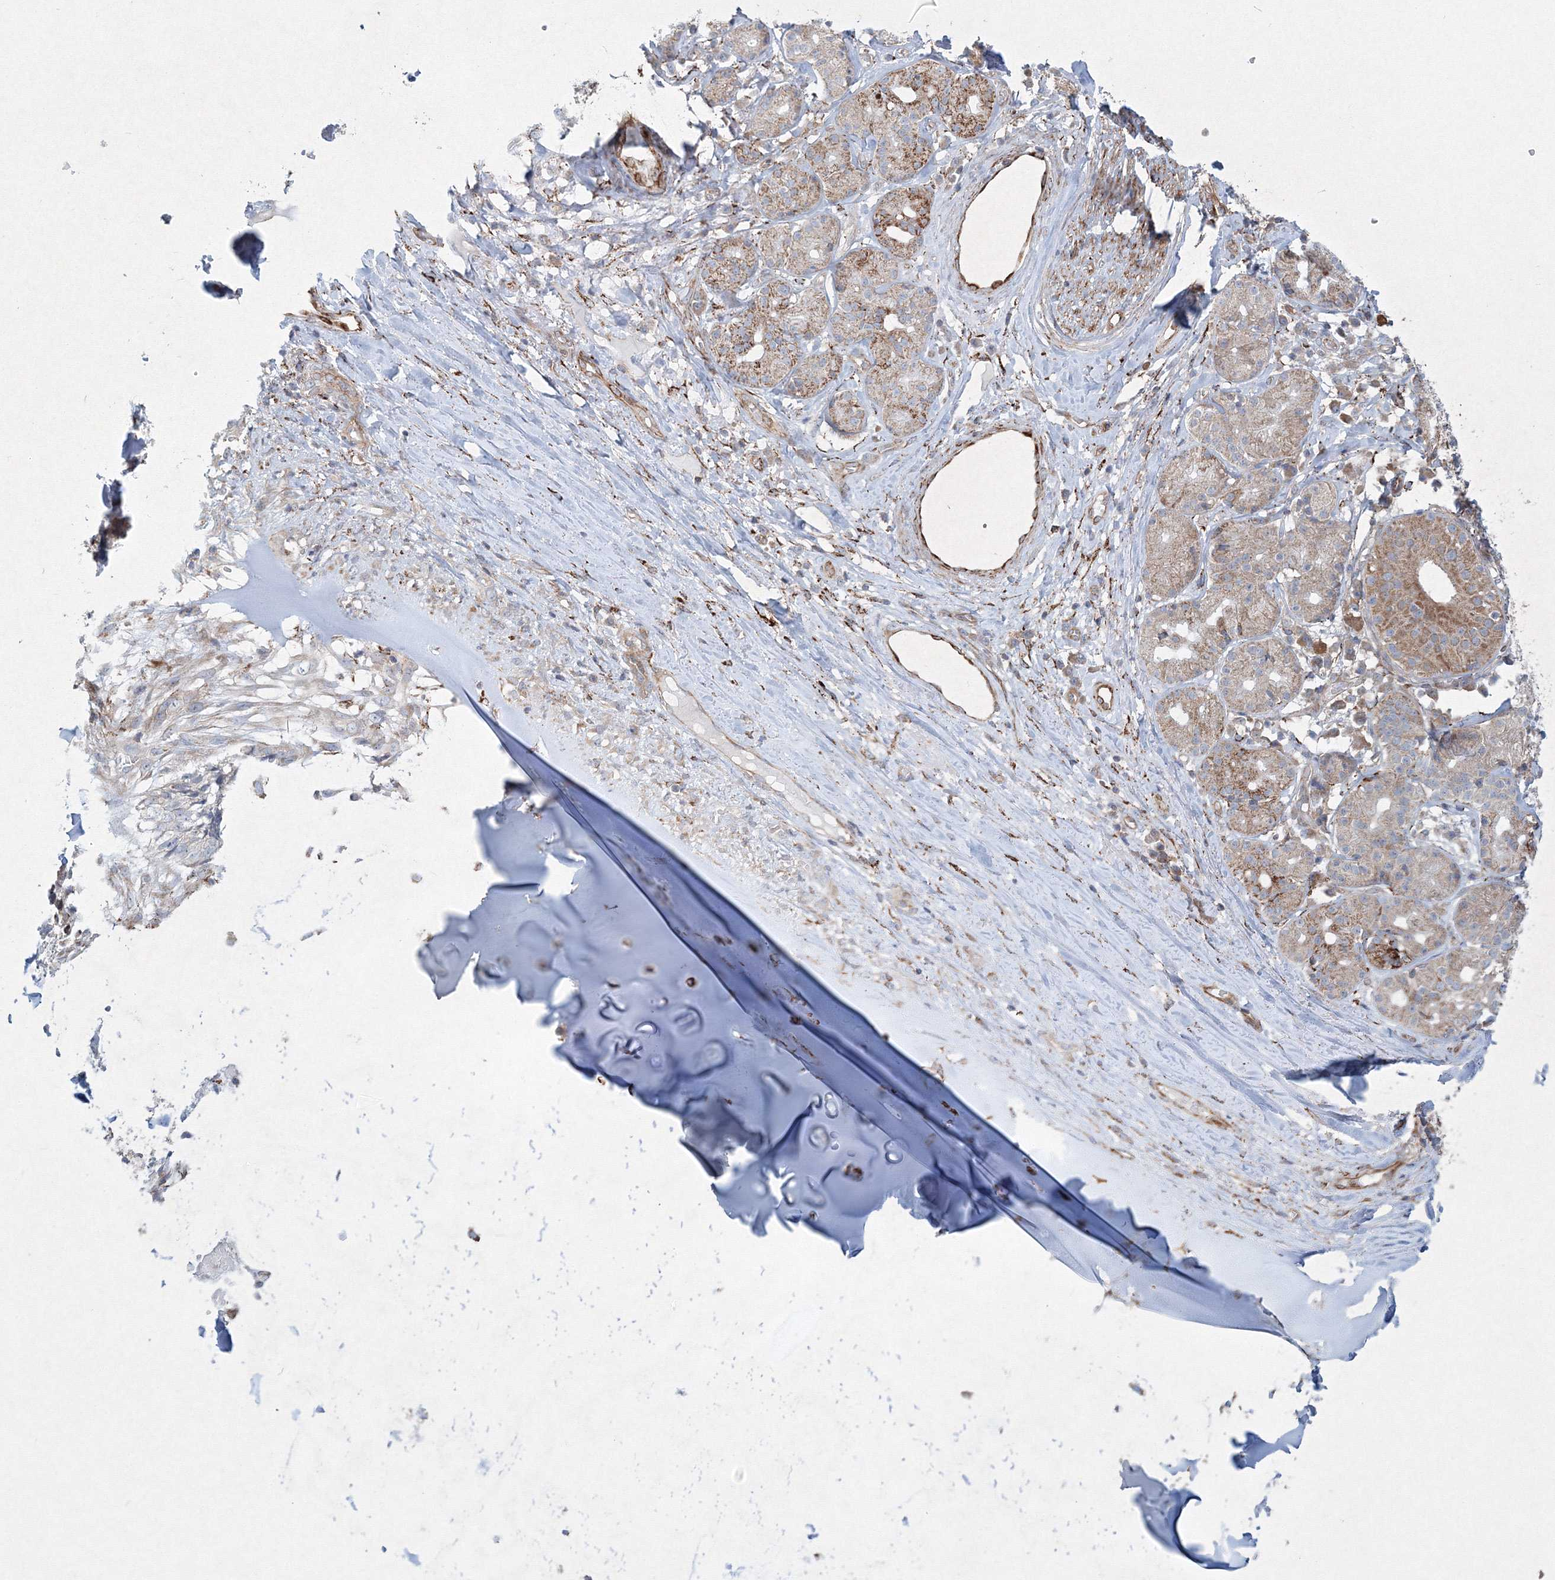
{"staining": {"intensity": "weak", "quantity": "<25%", "location": "cytoplasmic/membranous"}, "tissue": "adipose tissue", "cell_type": "Adipocytes", "image_type": "normal", "snomed": [{"axis": "morphology", "description": "Normal tissue, NOS"}, {"axis": "morphology", "description": "Basal cell carcinoma"}, {"axis": "topography", "description": "Cartilage tissue"}, {"axis": "topography", "description": "Nasopharynx"}, {"axis": "topography", "description": "Oral tissue"}], "caption": "Protein analysis of benign adipose tissue displays no significant positivity in adipocytes.", "gene": "WDR49", "patient": {"sex": "female", "age": 77}}